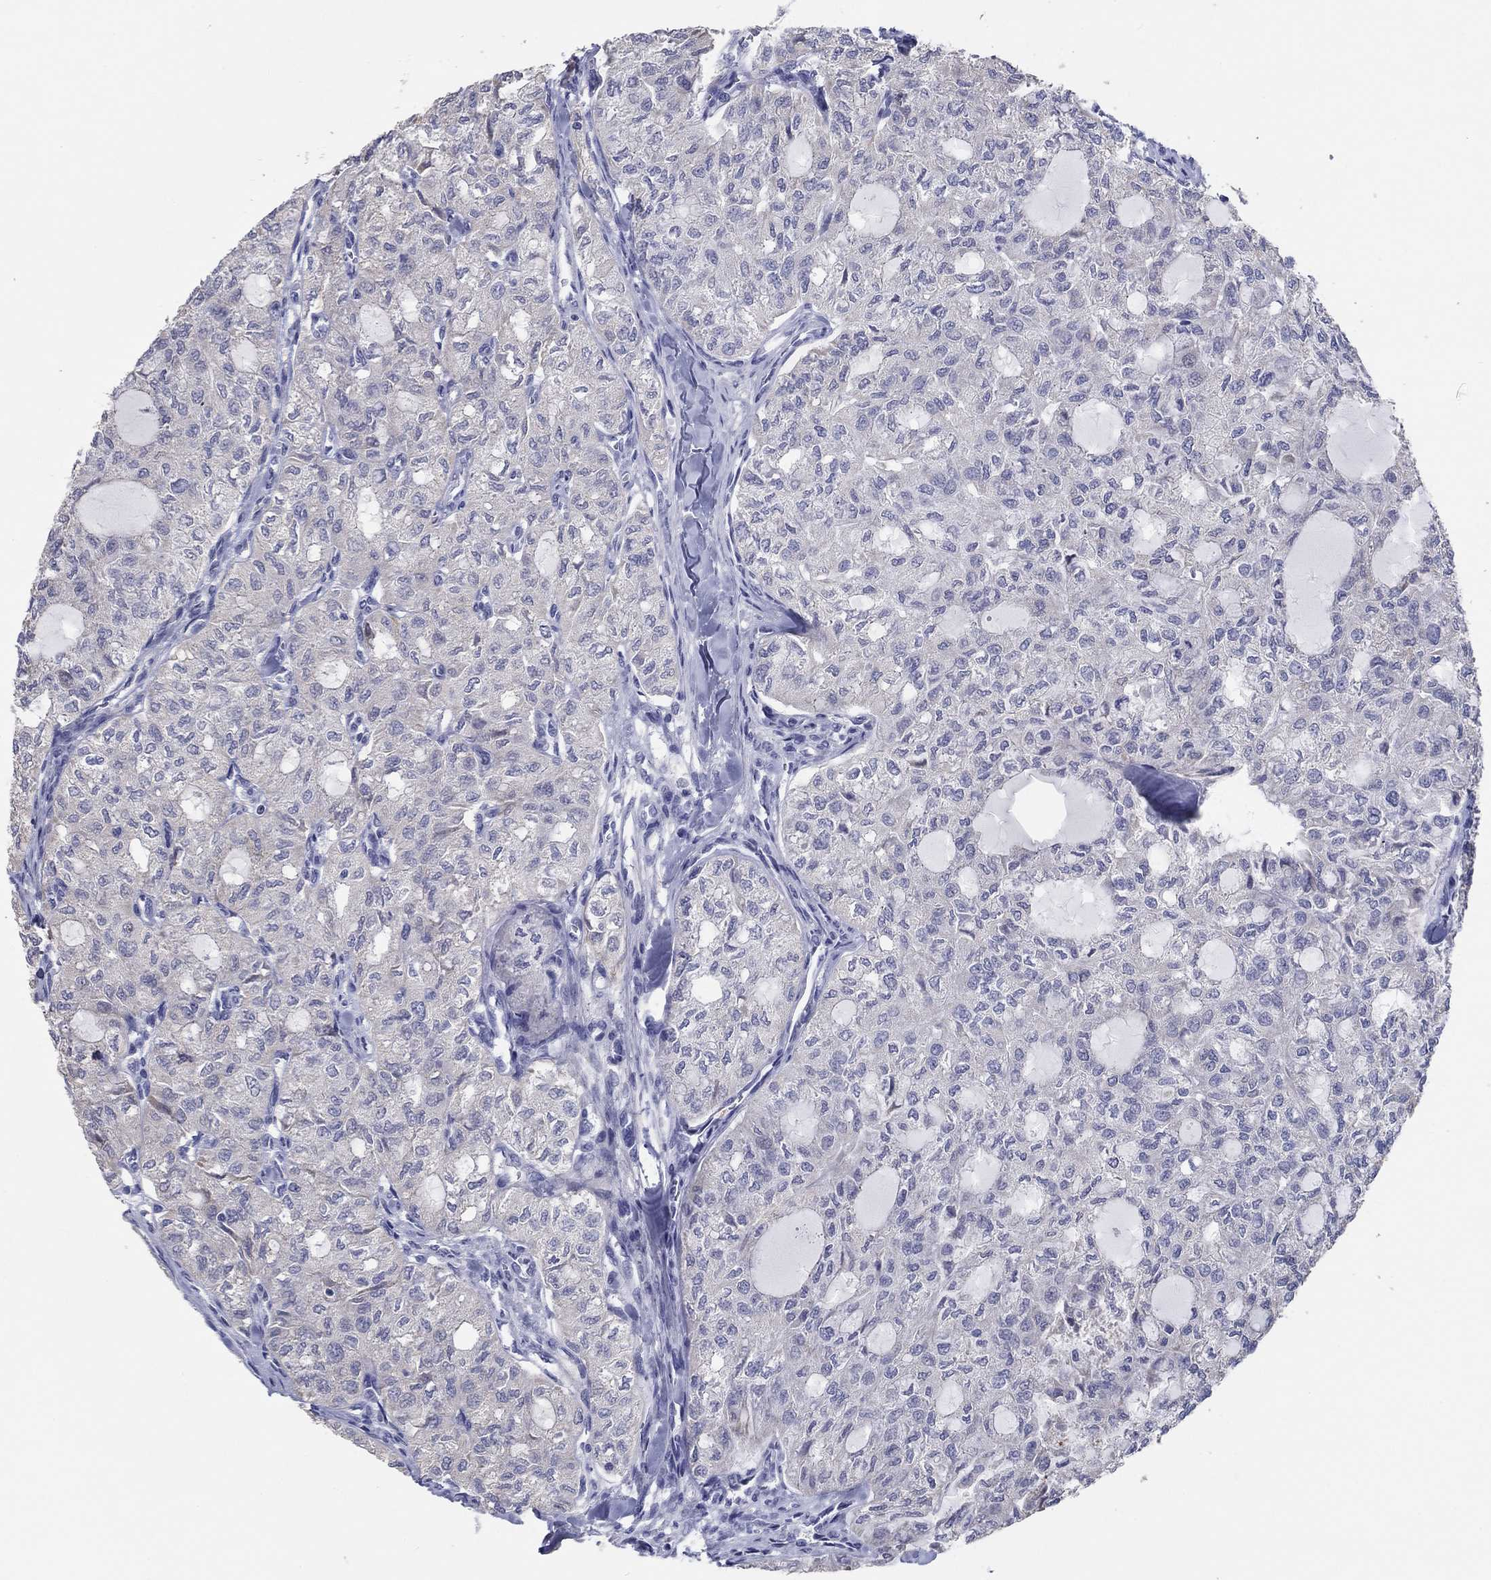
{"staining": {"intensity": "negative", "quantity": "none", "location": "none"}, "tissue": "thyroid cancer", "cell_type": "Tumor cells", "image_type": "cancer", "snomed": [{"axis": "morphology", "description": "Follicular adenoma carcinoma, NOS"}, {"axis": "topography", "description": "Thyroid gland"}], "caption": "DAB (3,3'-diaminobenzidine) immunohistochemical staining of human thyroid cancer (follicular adenoma carcinoma) exhibits no significant expression in tumor cells. The staining is performed using DAB brown chromogen with nuclei counter-stained in using hematoxylin.", "gene": "LRRC4C", "patient": {"sex": "male", "age": 75}}